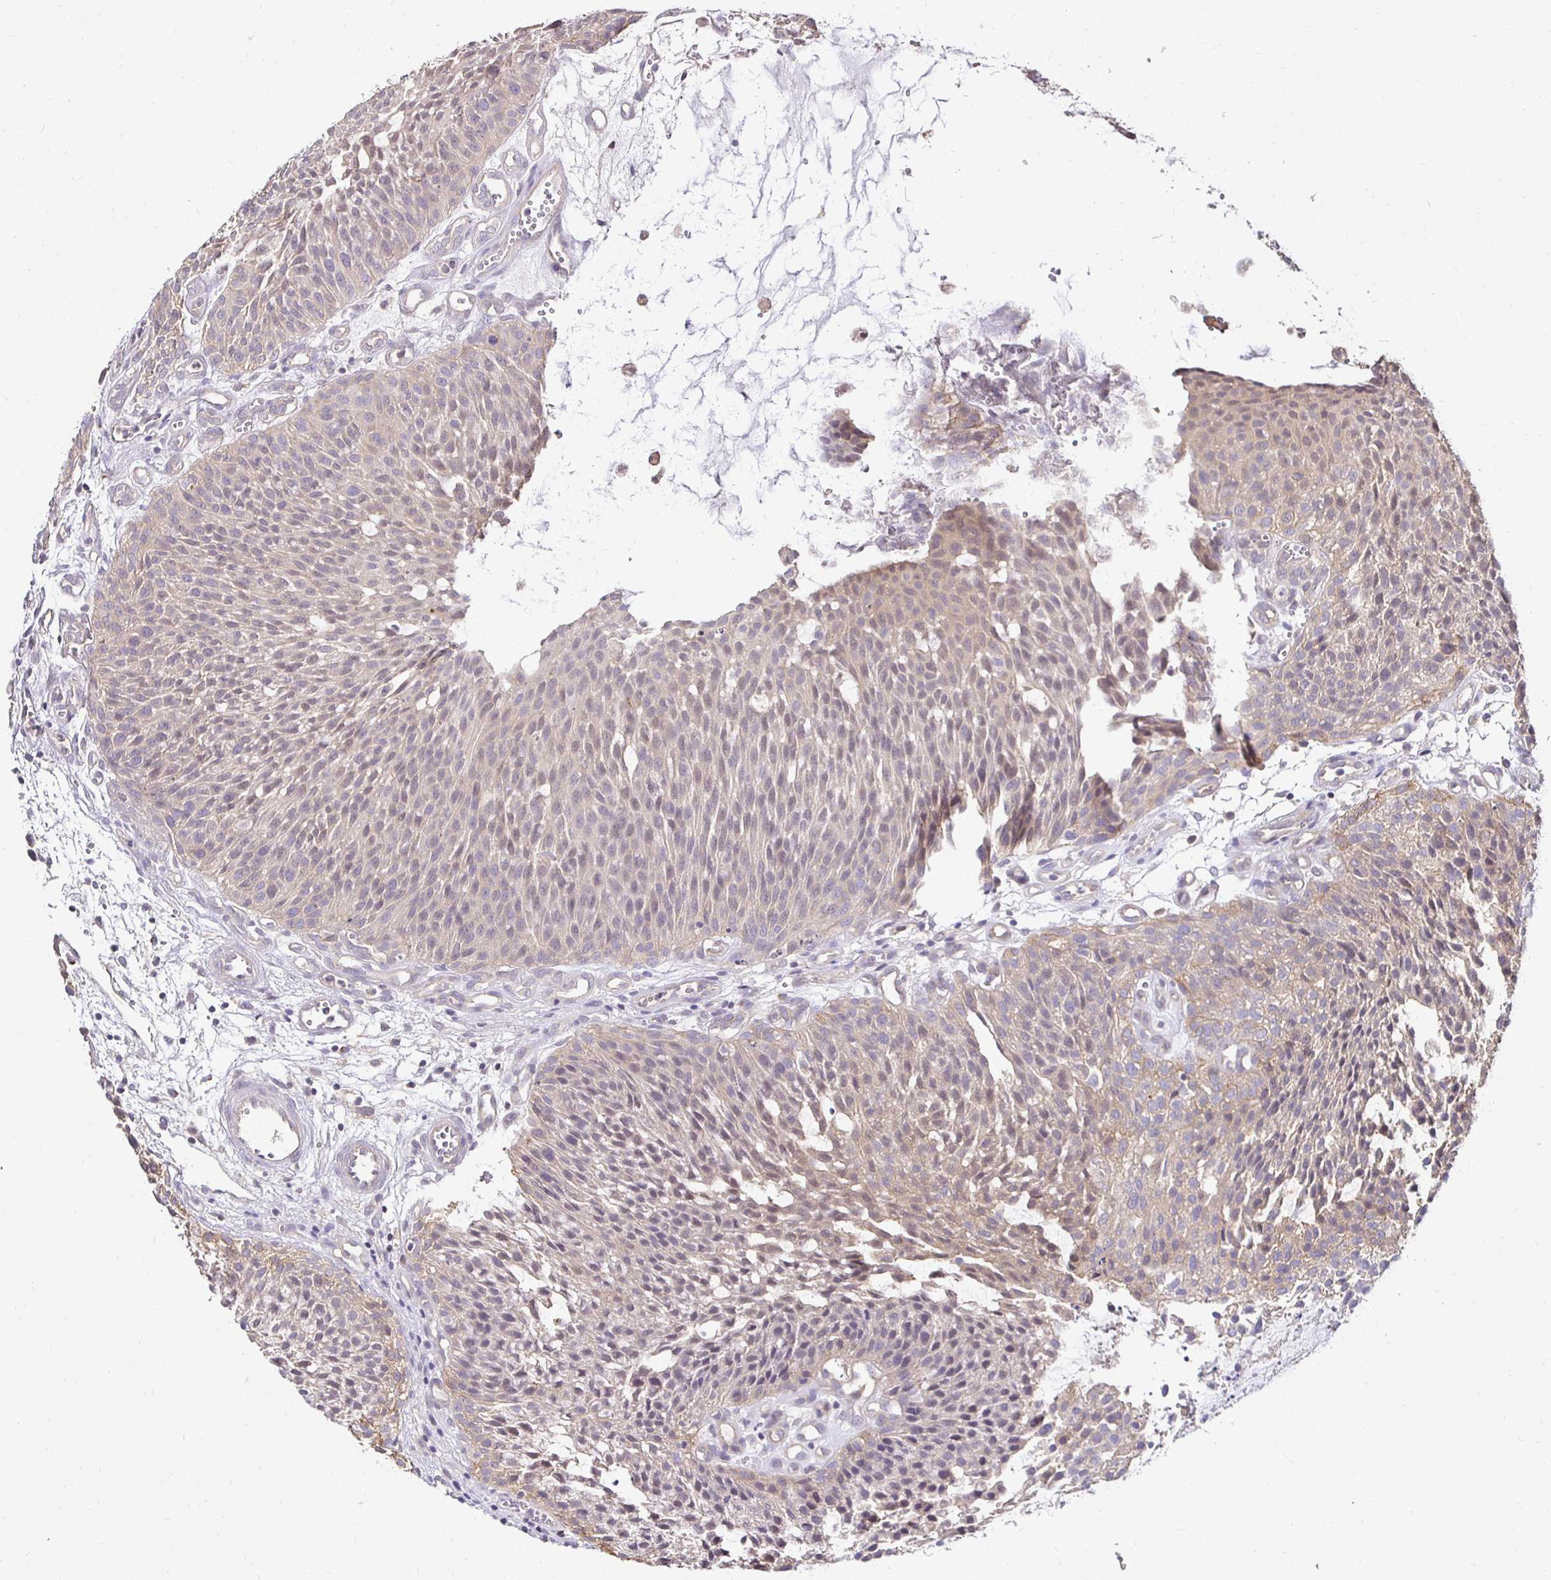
{"staining": {"intensity": "weak", "quantity": "<25%", "location": "cytoplasmic/membranous"}, "tissue": "urothelial cancer", "cell_type": "Tumor cells", "image_type": "cancer", "snomed": [{"axis": "morphology", "description": "Urothelial carcinoma, NOS"}, {"axis": "topography", "description": "Urinary bladder"}], "caption": "This micrograph is of transitional cell carcinoma stained with IHC to label a protein in brown with the nuclei are counter-stained blue. There is no staining in tumor cells. Nuclei are stained in blue.", "gene": "SLC9A1", "patient": {"sex": "male", "age": 84}}